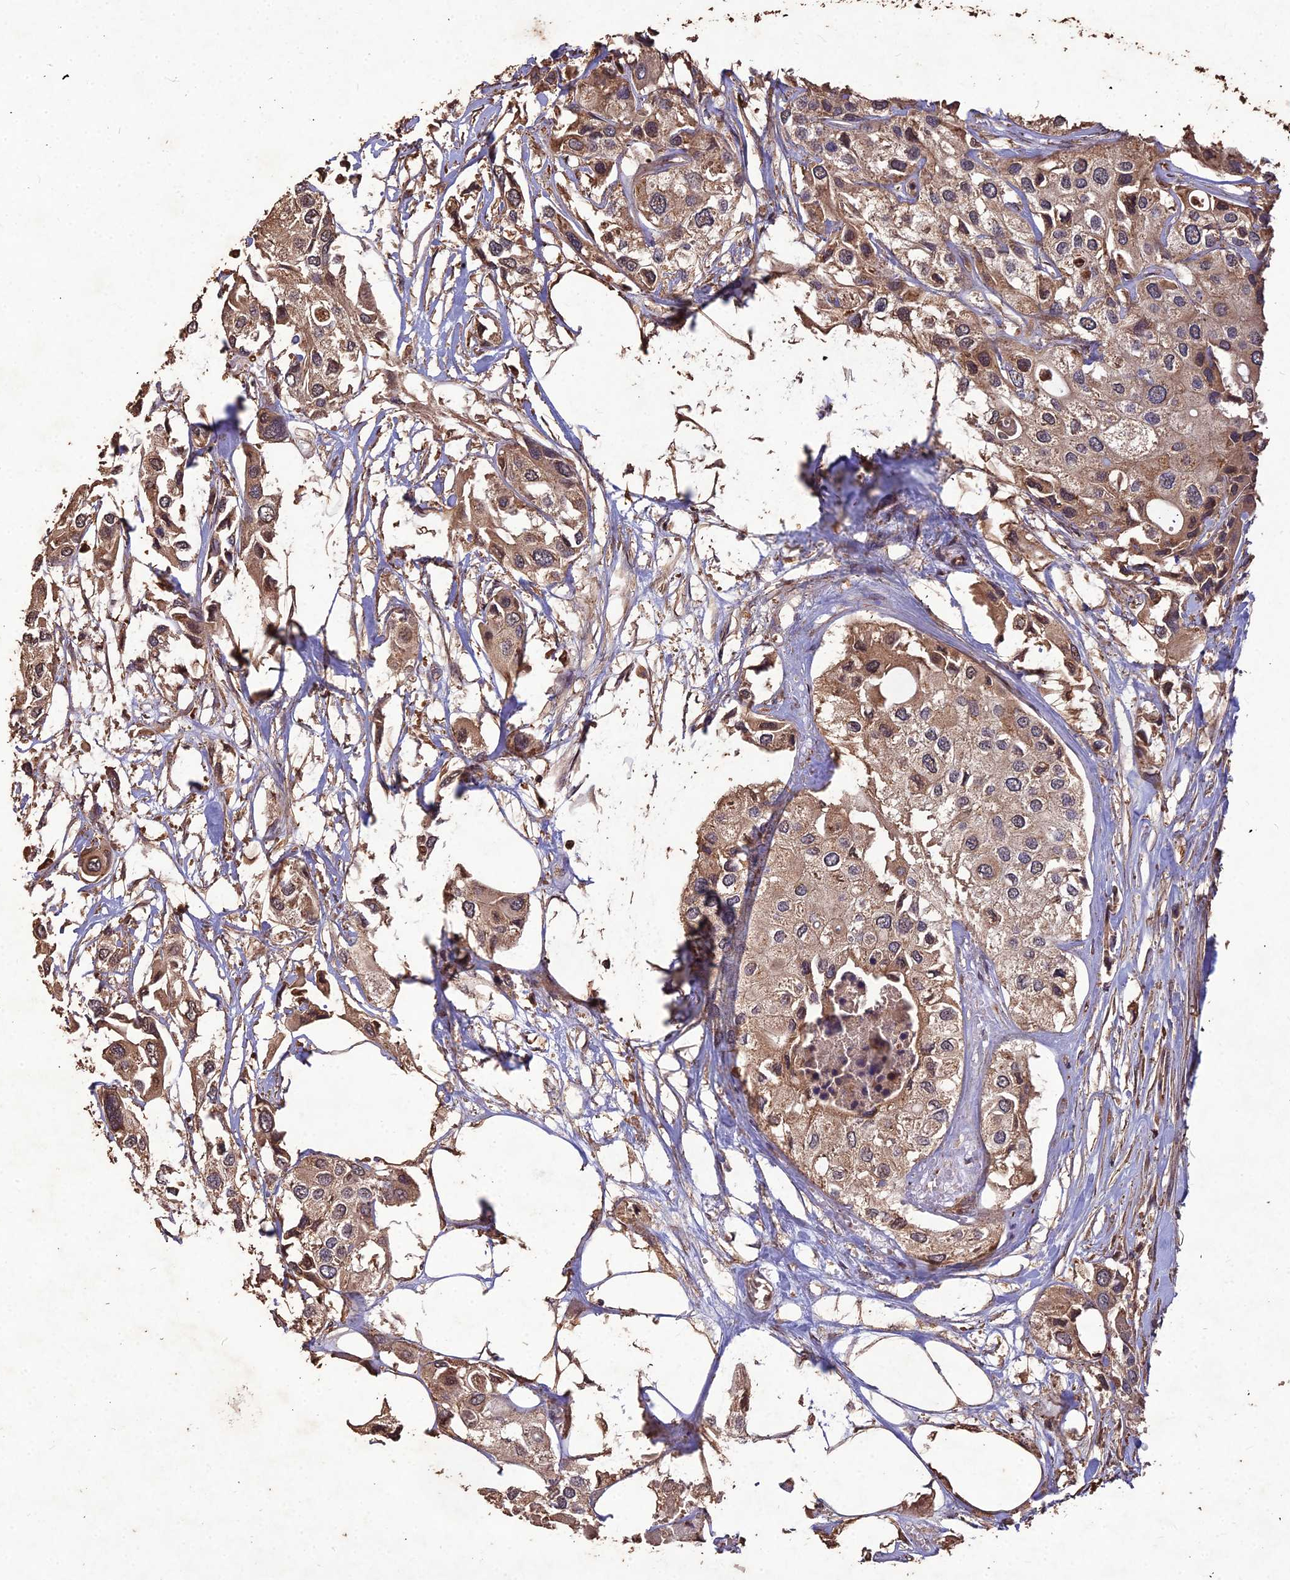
{"staining": {"intensity": "moderate", "quantity": ">75%", "location": "cytoplasmic/membranous"}, "tissue": "urothelial cancer", "cell_type": "Tumor cells", "image_type": "cancer", "snomed": [{"axis": "morphology", "description": "Urothelial carcinoma, High grade"}, {"axis": "topography", "description": "Urinary bladder"}], "caption": "Protein staining of urothelial carcinoma (high-grade) tissue shows moderate cytoplasmic/membranous expression in about >75% of tumor cells.", "gene": "SYMPK", "patient": {"sex": "male", "age": 64}}